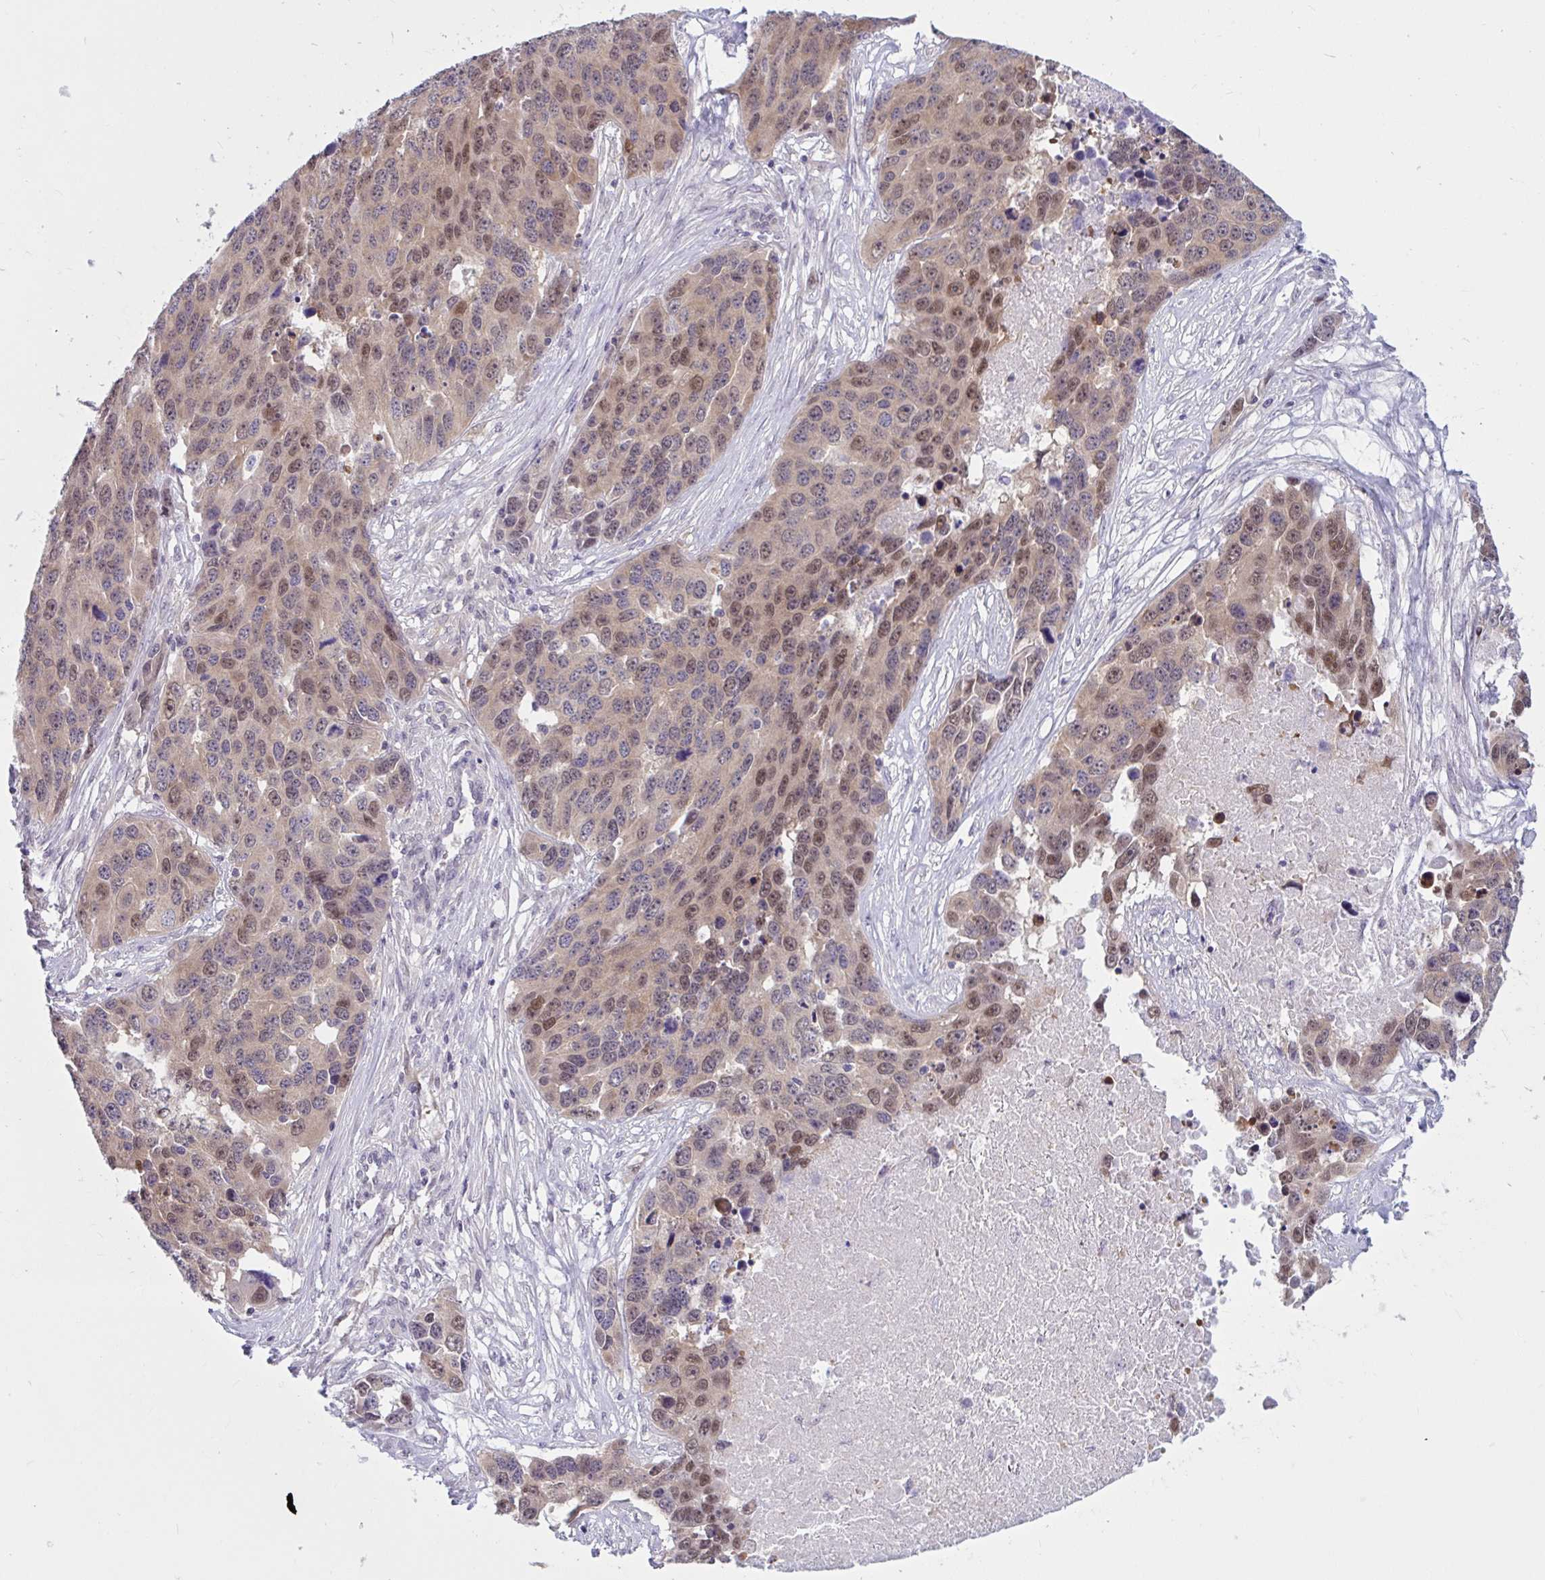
{"staining": {"intensity": "moderate", "quantity": "25%-75%", "location": "cytoplasmic/membranous,nuclear"}, "tissue": "ovarian cancer", "cell_type": "Tumor cells", "image_type": "cancer", "snomed": [{"axis": "morphology", "description": "Cystadenocarcinoma, serous, NOS"}, {"axis": "topography", "description": "Ovary"}], "caption": "Ovarian cancer was stained to show a protein in brown. There is medium levels of moderate cytoplasmic/membranous and nuclear staining in about 25%-75% of tumor cells.", "gene": "TSN", "patient": {"sex": "female", "age": 76}}